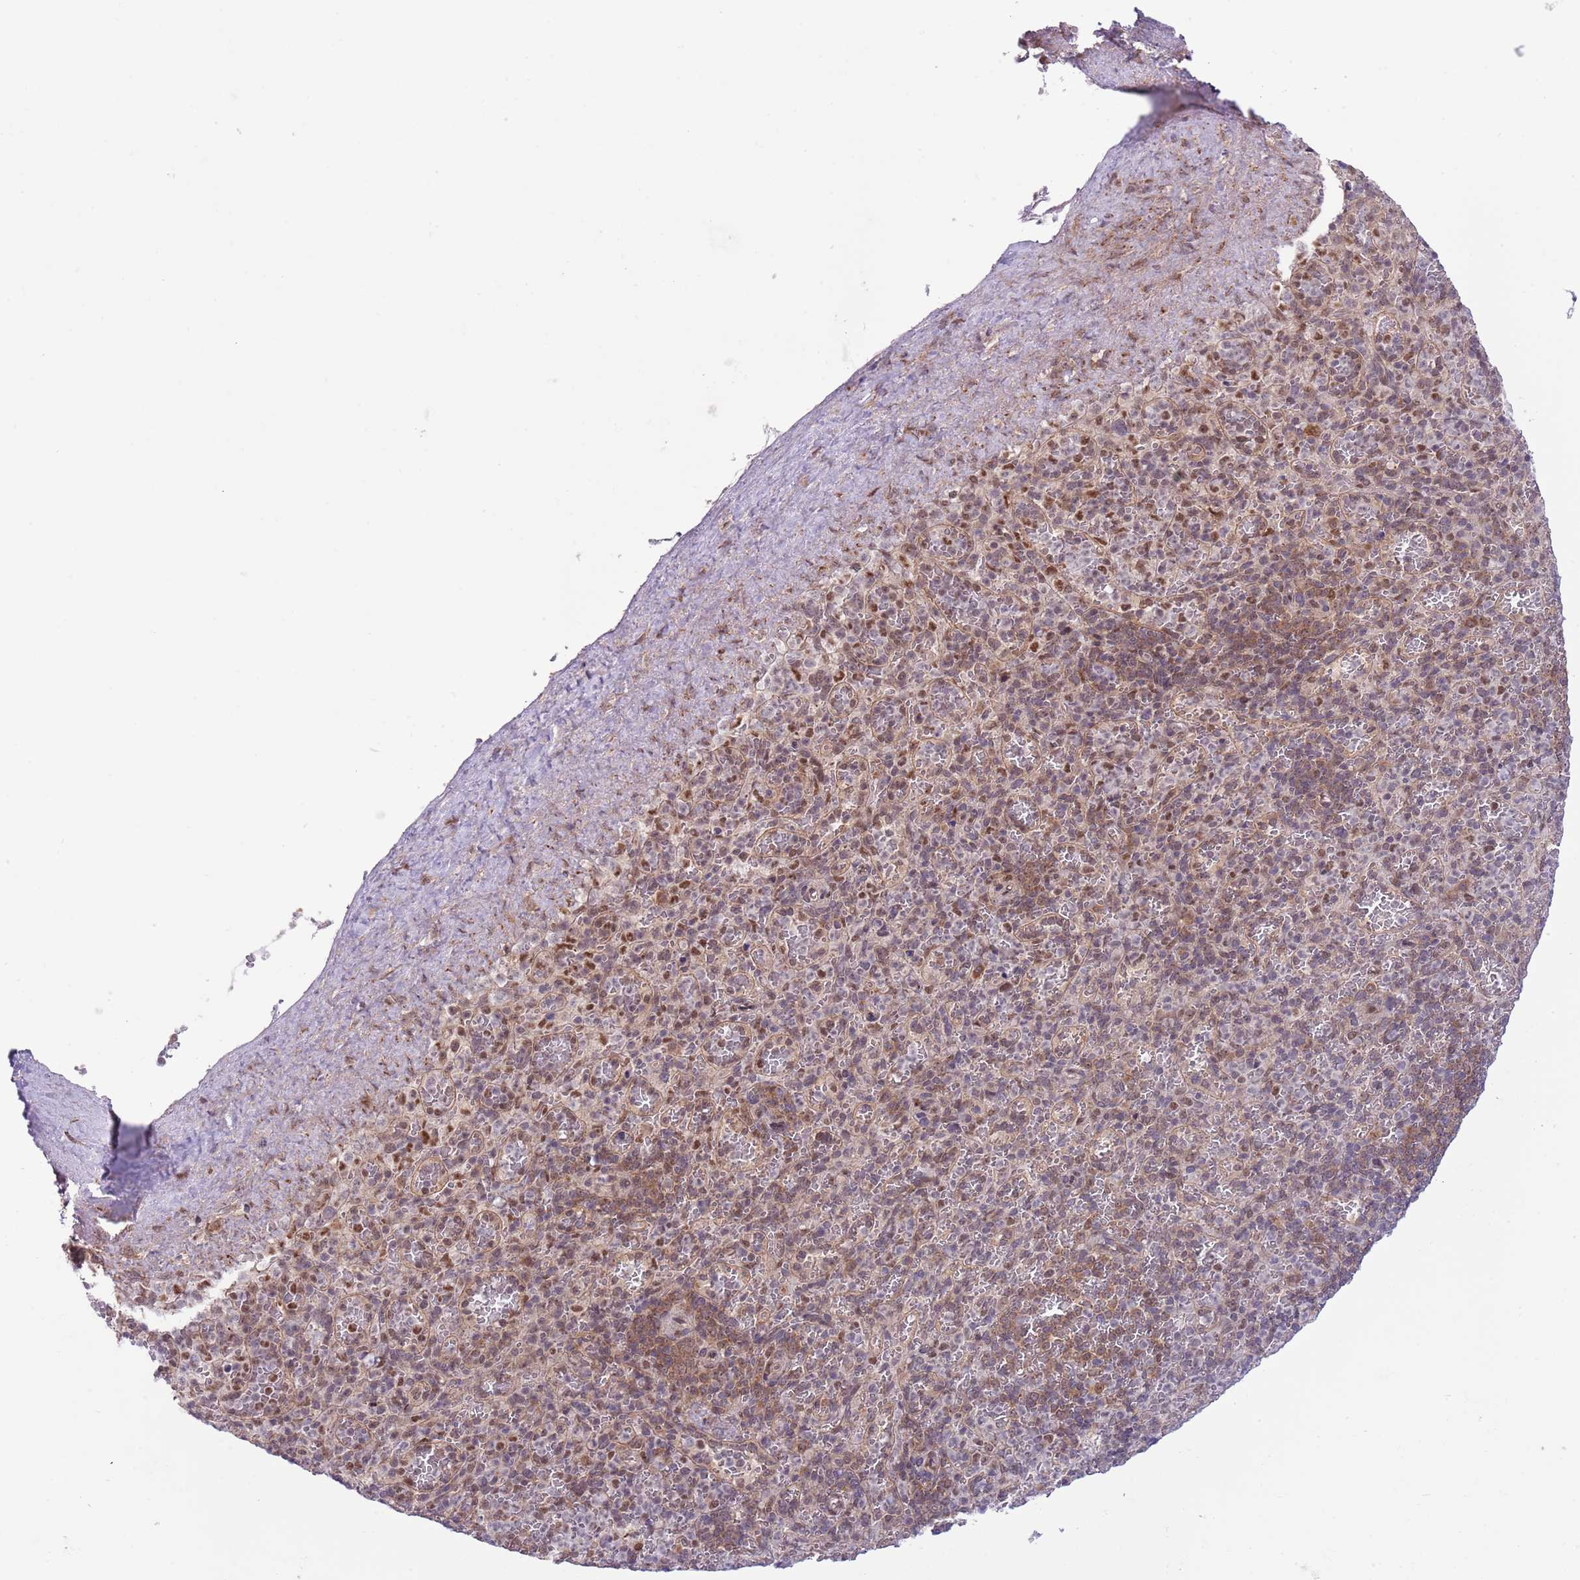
{"staining": {"intensity": "negative", "quantity": "none", "location": "none"}, "tissue": "spleen", "cell_type": "Cells in red pulp", "image_type": "normal", "snomed": [{"axis": "morphology", "description": "Normal tissue, NOS"}, {"axis": "topography", "description": "Spleen"}], "caption": "A high-resolution image shows immunohistochemistry (IHC) staining of benign spleen, which demonstrates no significant positivity in cells in red pulp. Nuclei are stained in blue.", "gene": "CHD1", "patient": {"sex": "female", "age": 74}}